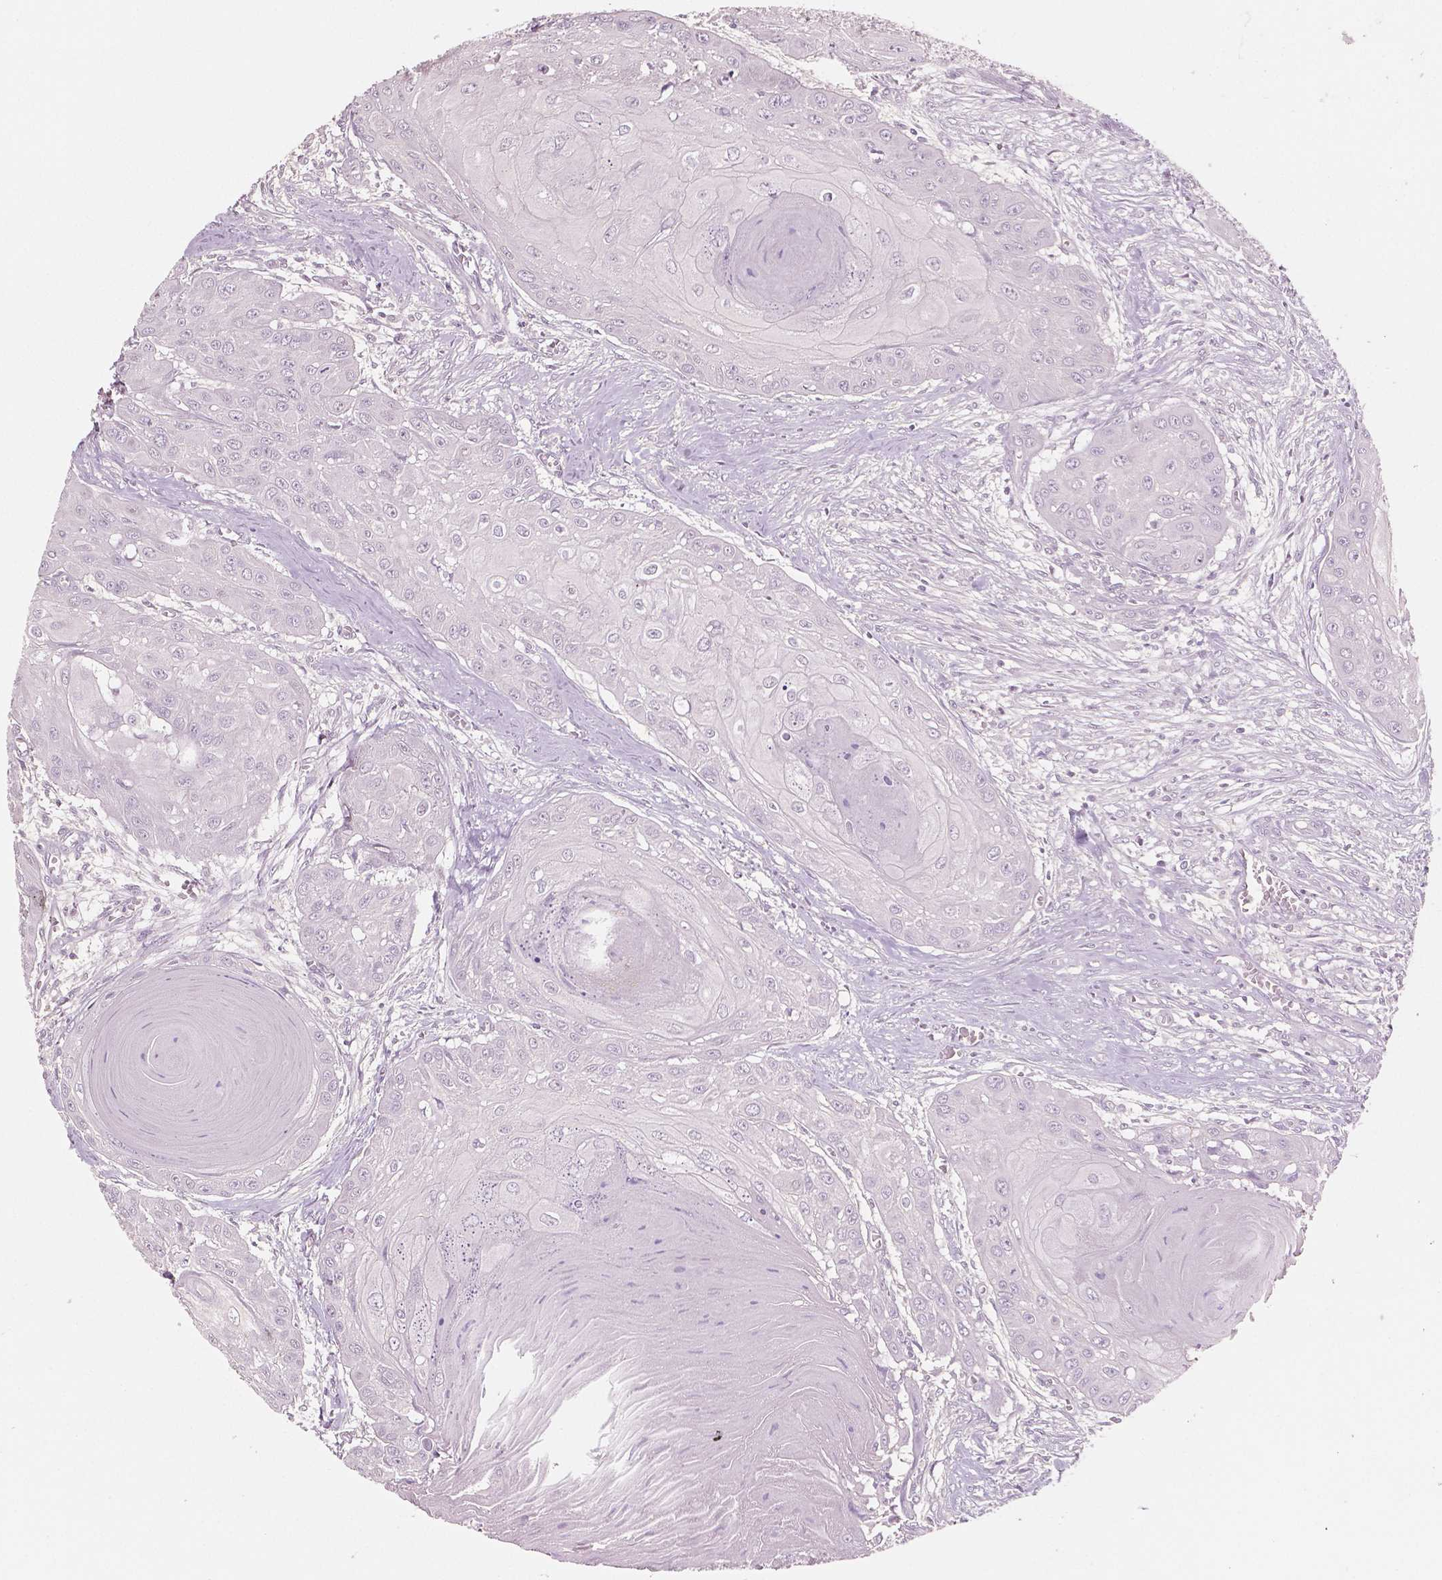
{"staining": {"intensity": "negative", "quantity": "none", "location": "none"}, "tissue": "head and neck cancer", "cell_type": "Tumor cells", "image_type": "cancer", "snomed": [{"axis": "morphology", "description": "Squamous cell carcinoma, NOS"}, {"axis": "topography", "description": "Oral tissue"}, {"axis": "topography", "description": "Head-Neck"}], "caption": "Immunohistochemistry of human head and neck cancer demonstrates no expression in tumor cells.", "gene": "NECAB2", "patient": {"sex": "male", "age": 71}}